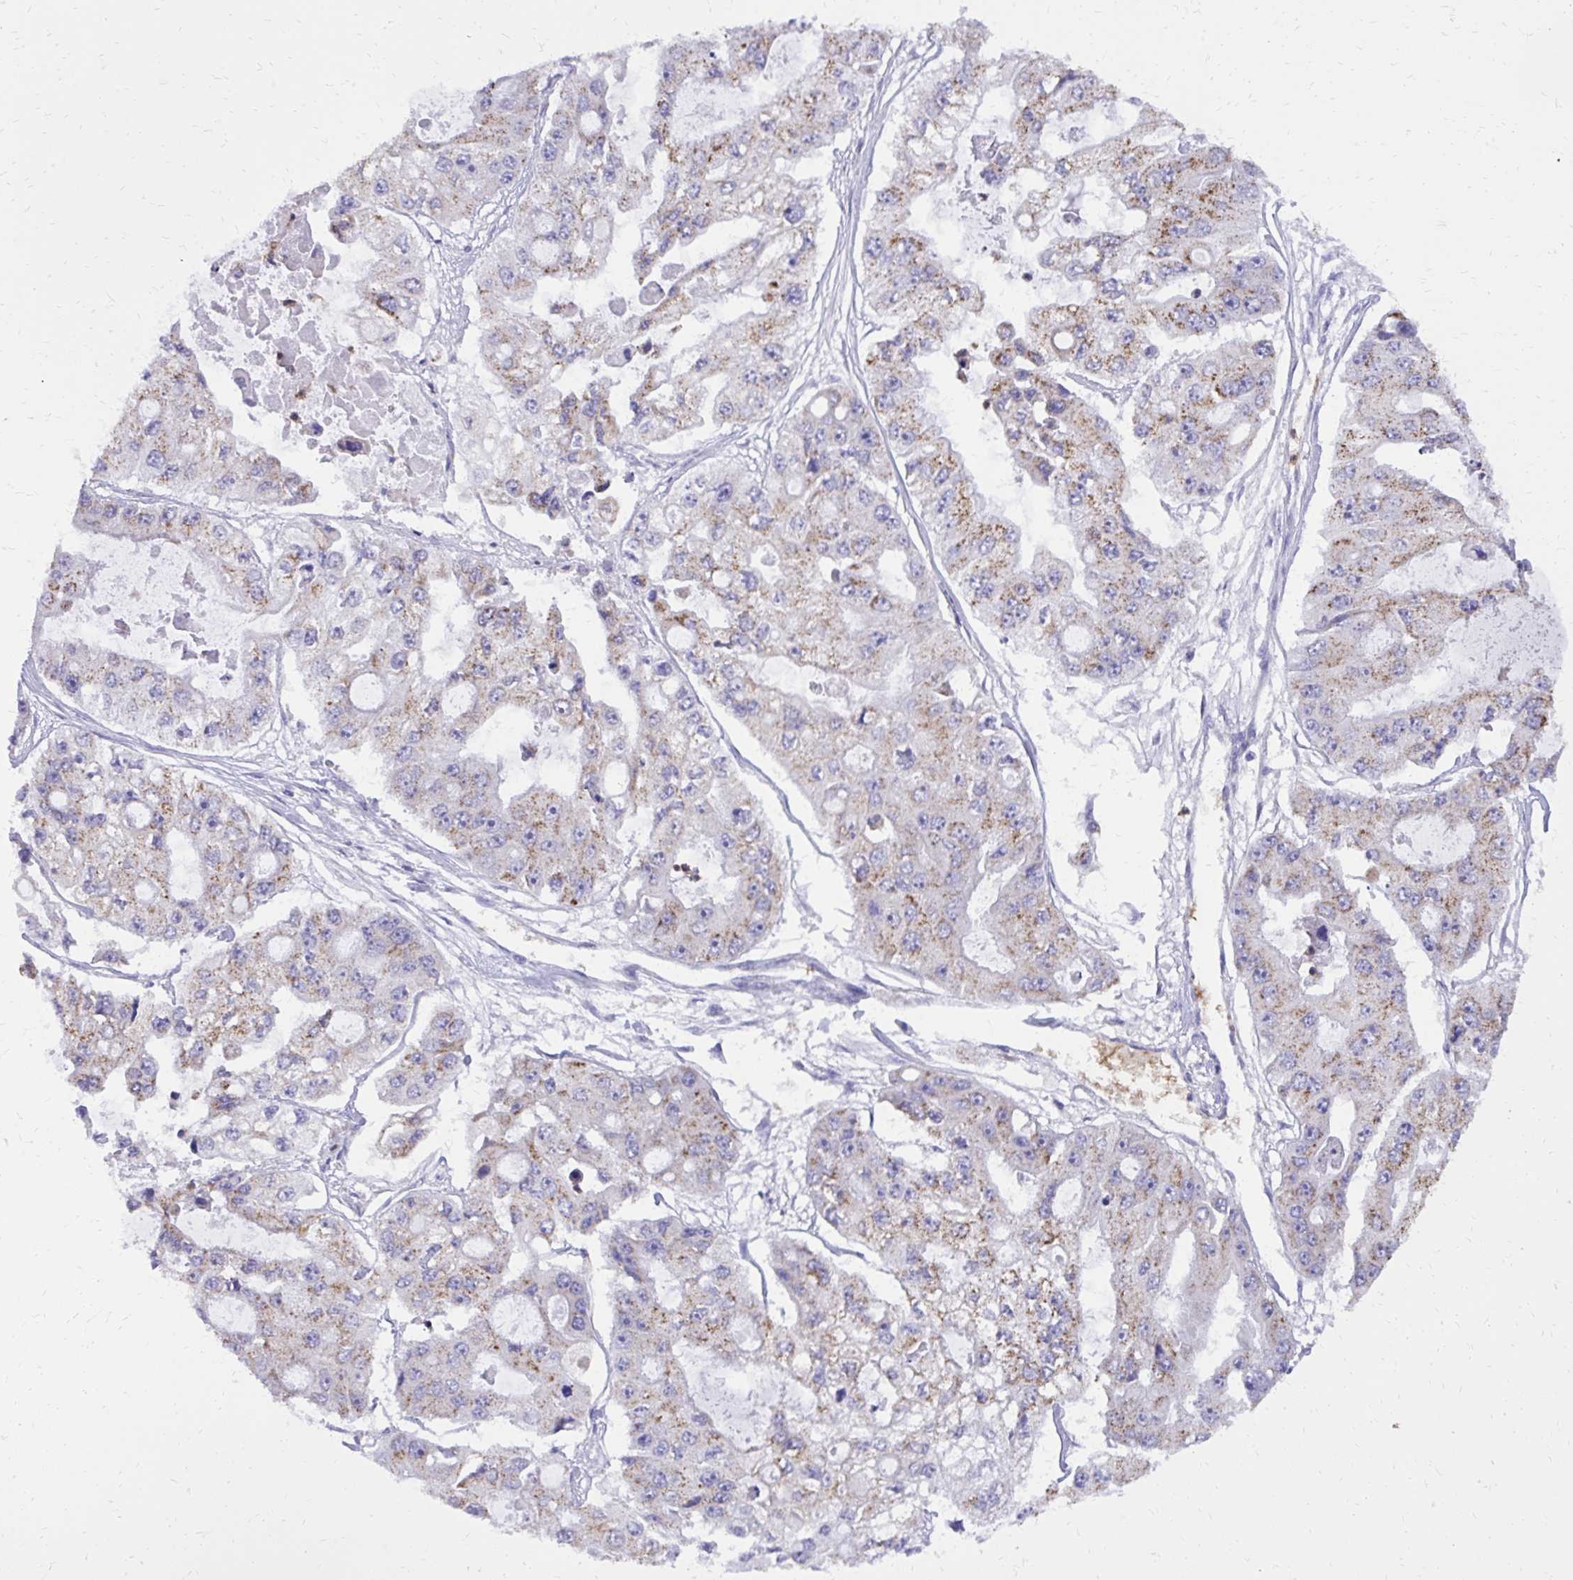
{"staining": {"intensity": "weak", "quantity": ">75%", "location": "cytoplasmic/membranous"}, "tissue": "ovarian cancer", "cell_type": "Tumor cells", "image_type": "cancer", "snomed": [{"axis": "morphology", "description": "Cystadenocarcinoma, serous, NOS"}, {"axis": "topography", "description": "Ovary"}], "caption": "IHC of human ovarian cancer displays low levels of weak cytoplasmic/membranous expression in approximately >75% of tumor cells. Using DAB (3,3'-diaminobenzidine) (brown) and hematoxylin (blue) stains, captured at high magnification using brightfield microscopy.", "gene": "CAT", "patient": {"sex": "female", "age": 56}}